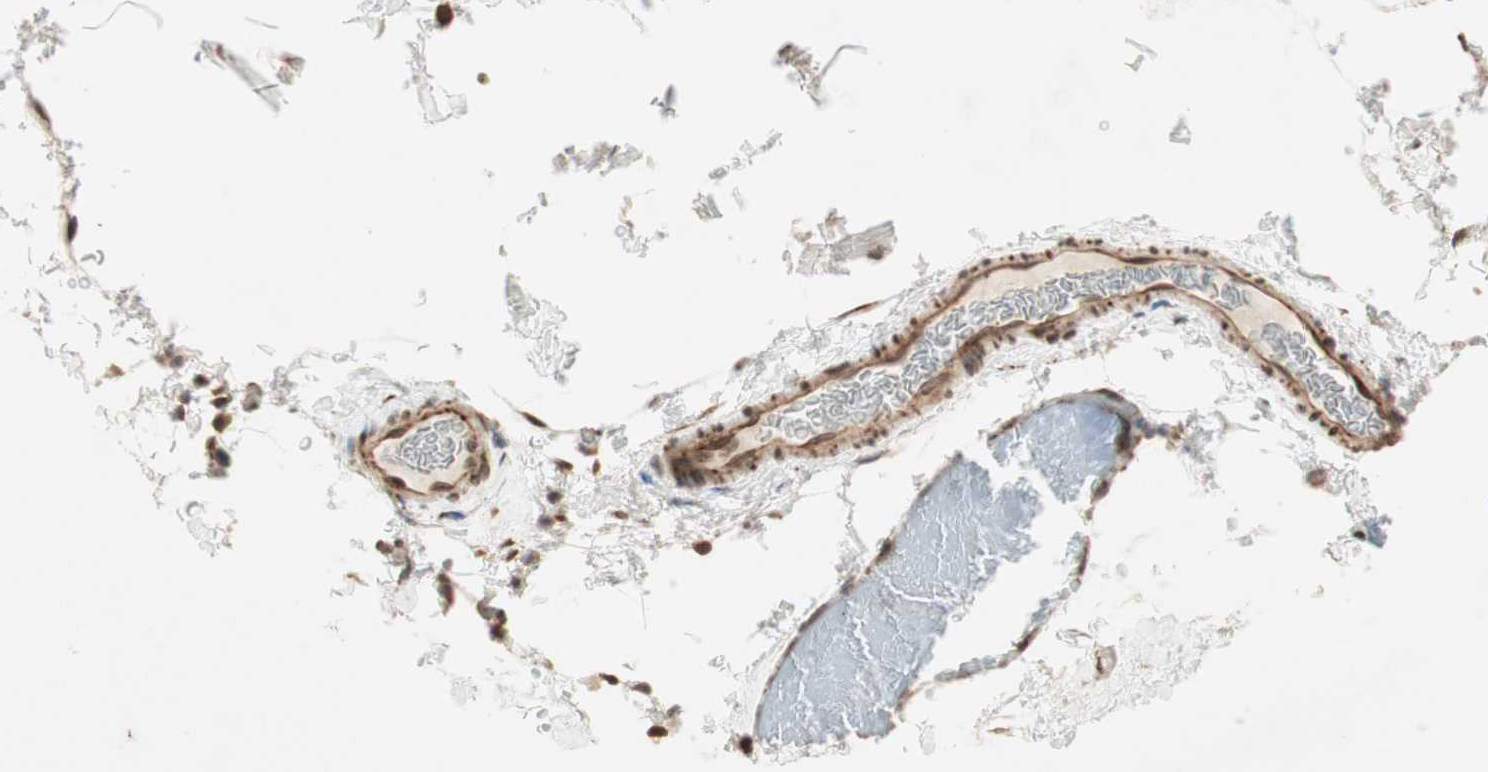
{"staining": {"intensity": "strong", "quantity": ">75%", "location": "cytoplasmic/membranous"}, "tissue": "urothelial cancer", "cell_type": "Tumor cells", "image_type": "cancer", "snomed": [{"axis": "morphology", "description": "Urothelial carcinoma, Low grade"}, {"axis": "topography", "description": "Urinary bladder"}], "caption": "The histopathology image reveals a brown stain indicating the presence of a protein in the cytoplasmic/membranous of tumor cells in low-grade urothelial carcinoma.", "gene": "ZNF37A", "patient": {"sex": "female", "age": 60}}